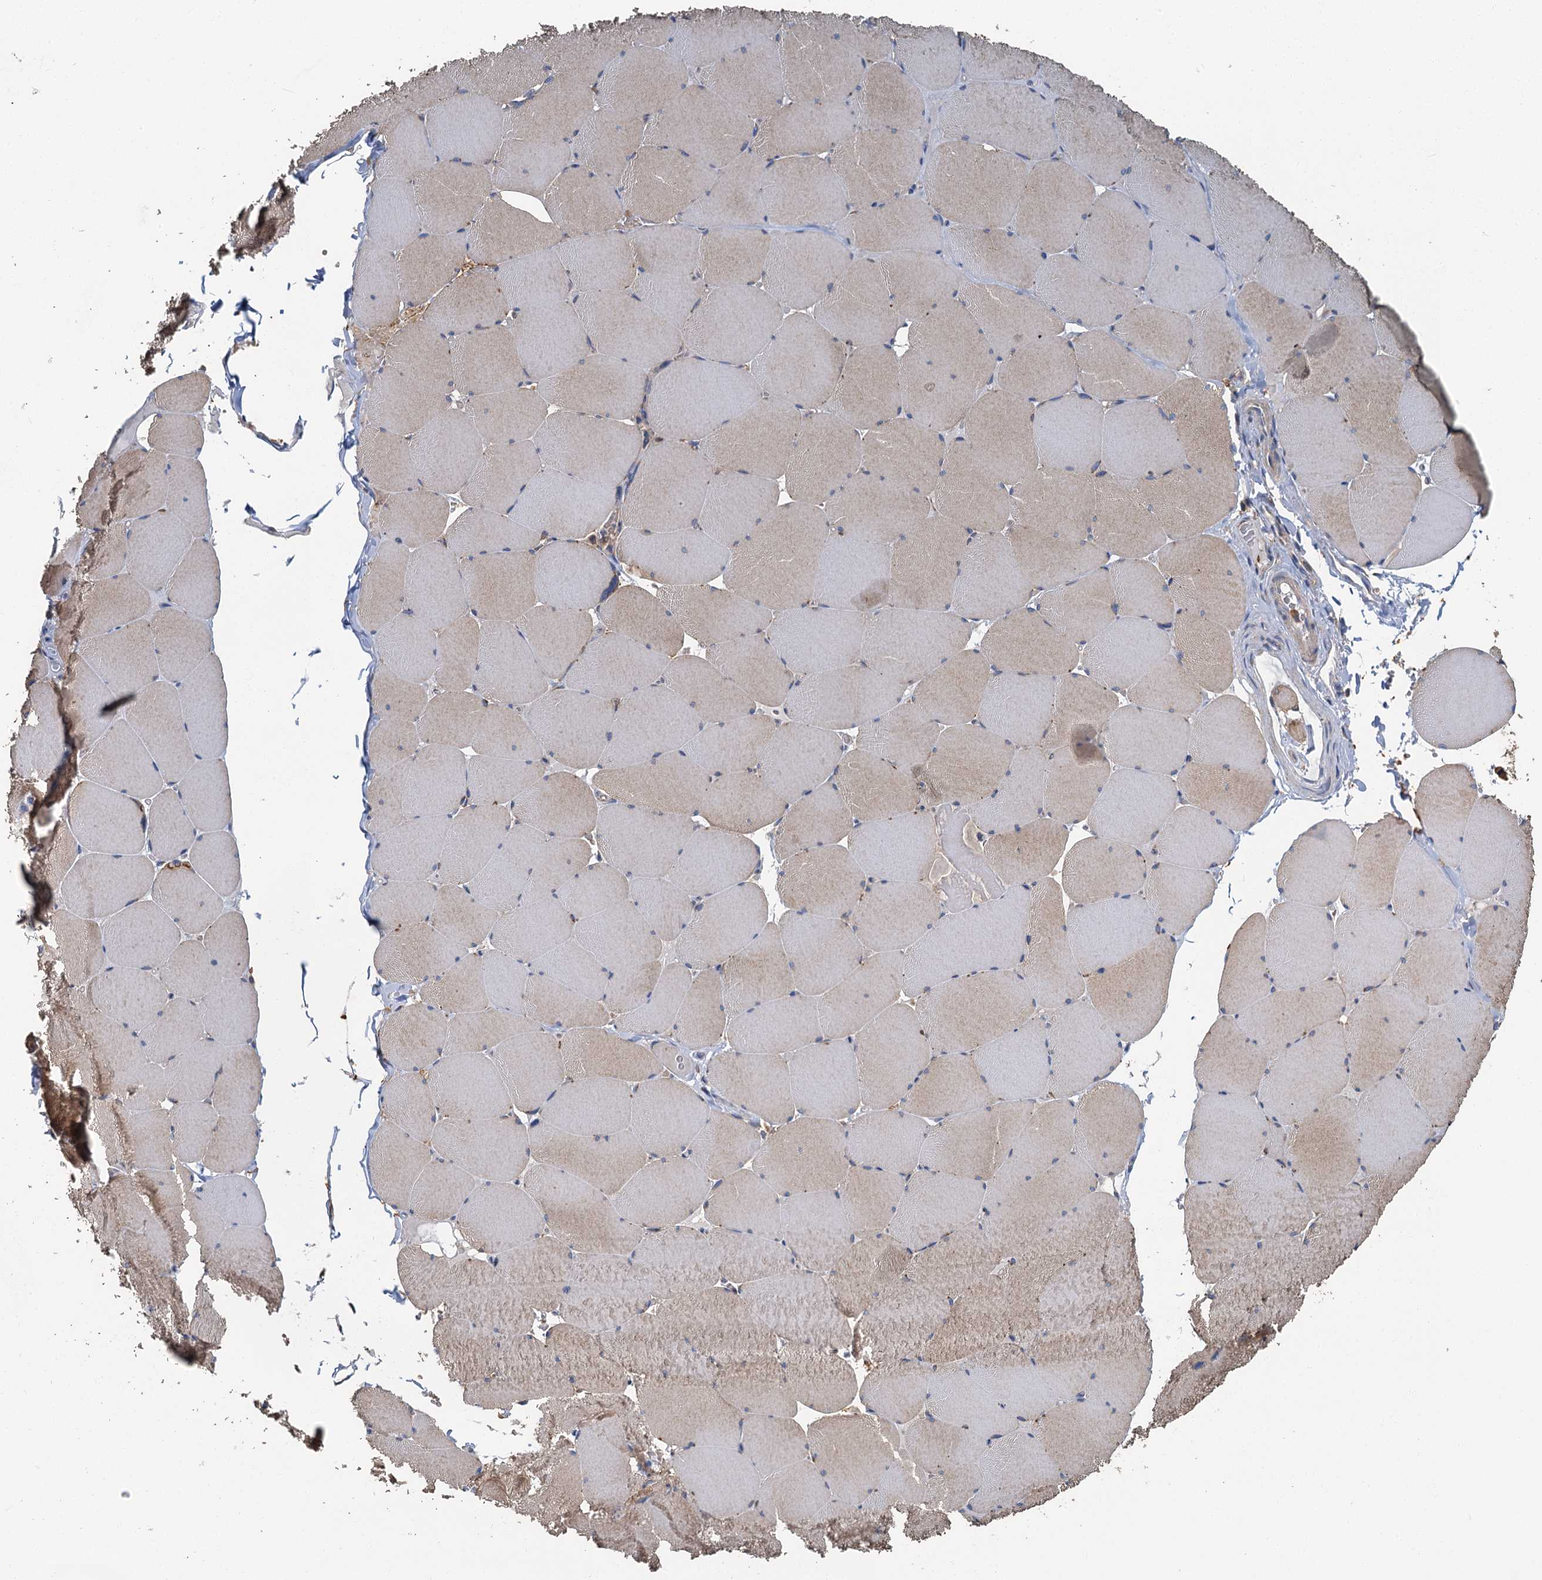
{"staining": {"intensity": "weak", "quantity": "25%-75%", "location": "cytoplasmic/membranous"}, "tissue": "skeletal muscle", "cell_type": "Myocytes", "image_type": "normal", "snomed": [{"axis": "morphology", "description": "Normal tissue, NOS"}, {"axis": "topography", "description": "Skeletal muscle"}, {"axis": "topography", "description": "Head-Neck"}], "caption": "Brown immunohistochemical staining in unremarkable skeletal muscle reveals weak cytoplasmic/membranous positivity in about 25%-75% of myocytes.", "gene": "PPIP5K1", "patient": {"sex": "male", "age": 66}}